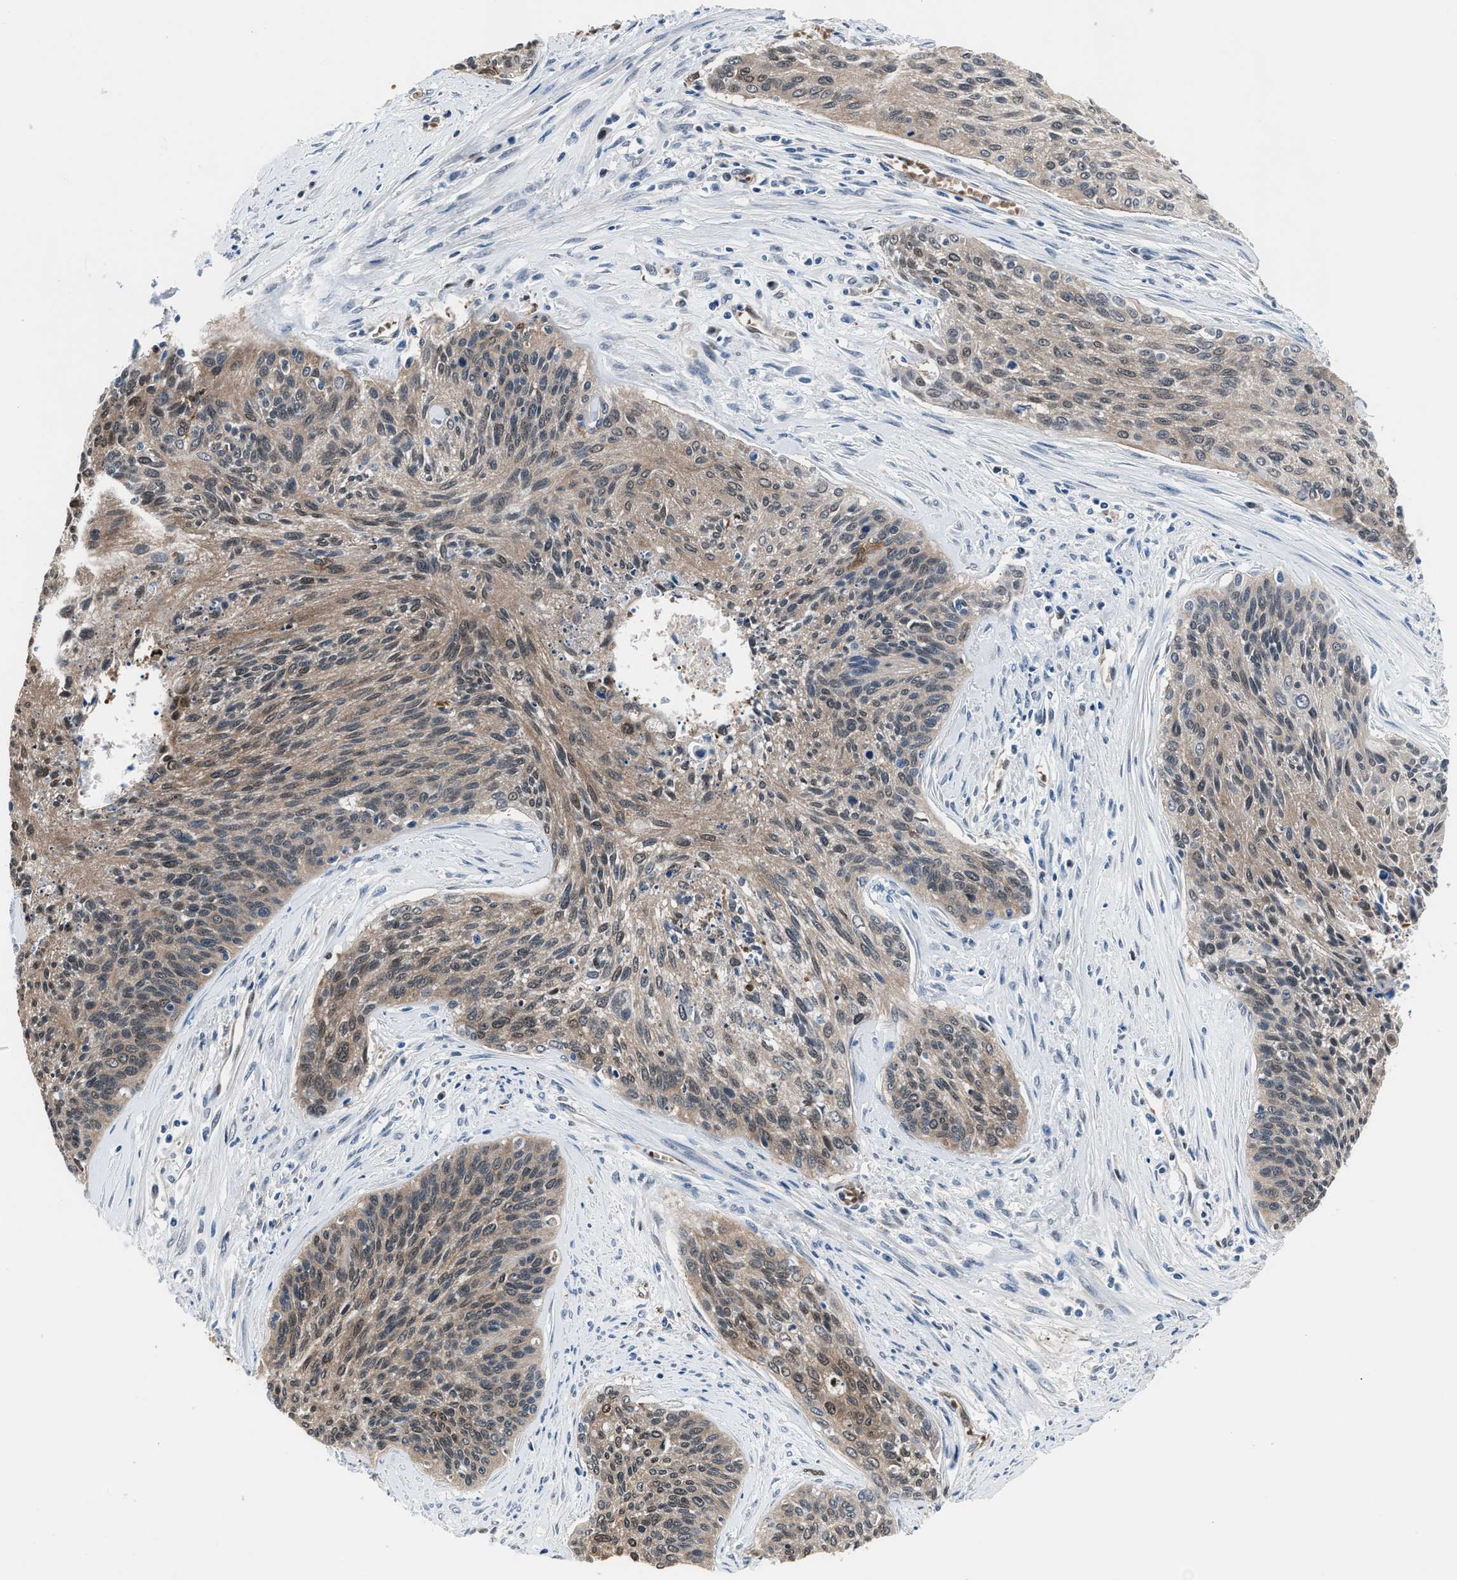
{"staining": {"intensity": "moderate", "quantity": "25%-75%", "location": "cytoplasmic/membranous,nuclear"}, "tissue": "cervical cancer", "cell_type": "Tumor cells", "image_type": "cancer", "snomed": [{"axis": "morphology", "description": "Squamous cell carcinoma, NOS"}, {"axis": "topography", "description": "Cervix"}], "caption": "Cervical squamous cell carcinoma stained for a protein (brown) displays moderate cytoplasmic/membranous and nuclear positive staining in about 25%-75% of tumor cells.", "gene": "PPA1", "patient": {"sex": "female", "age": 55}}